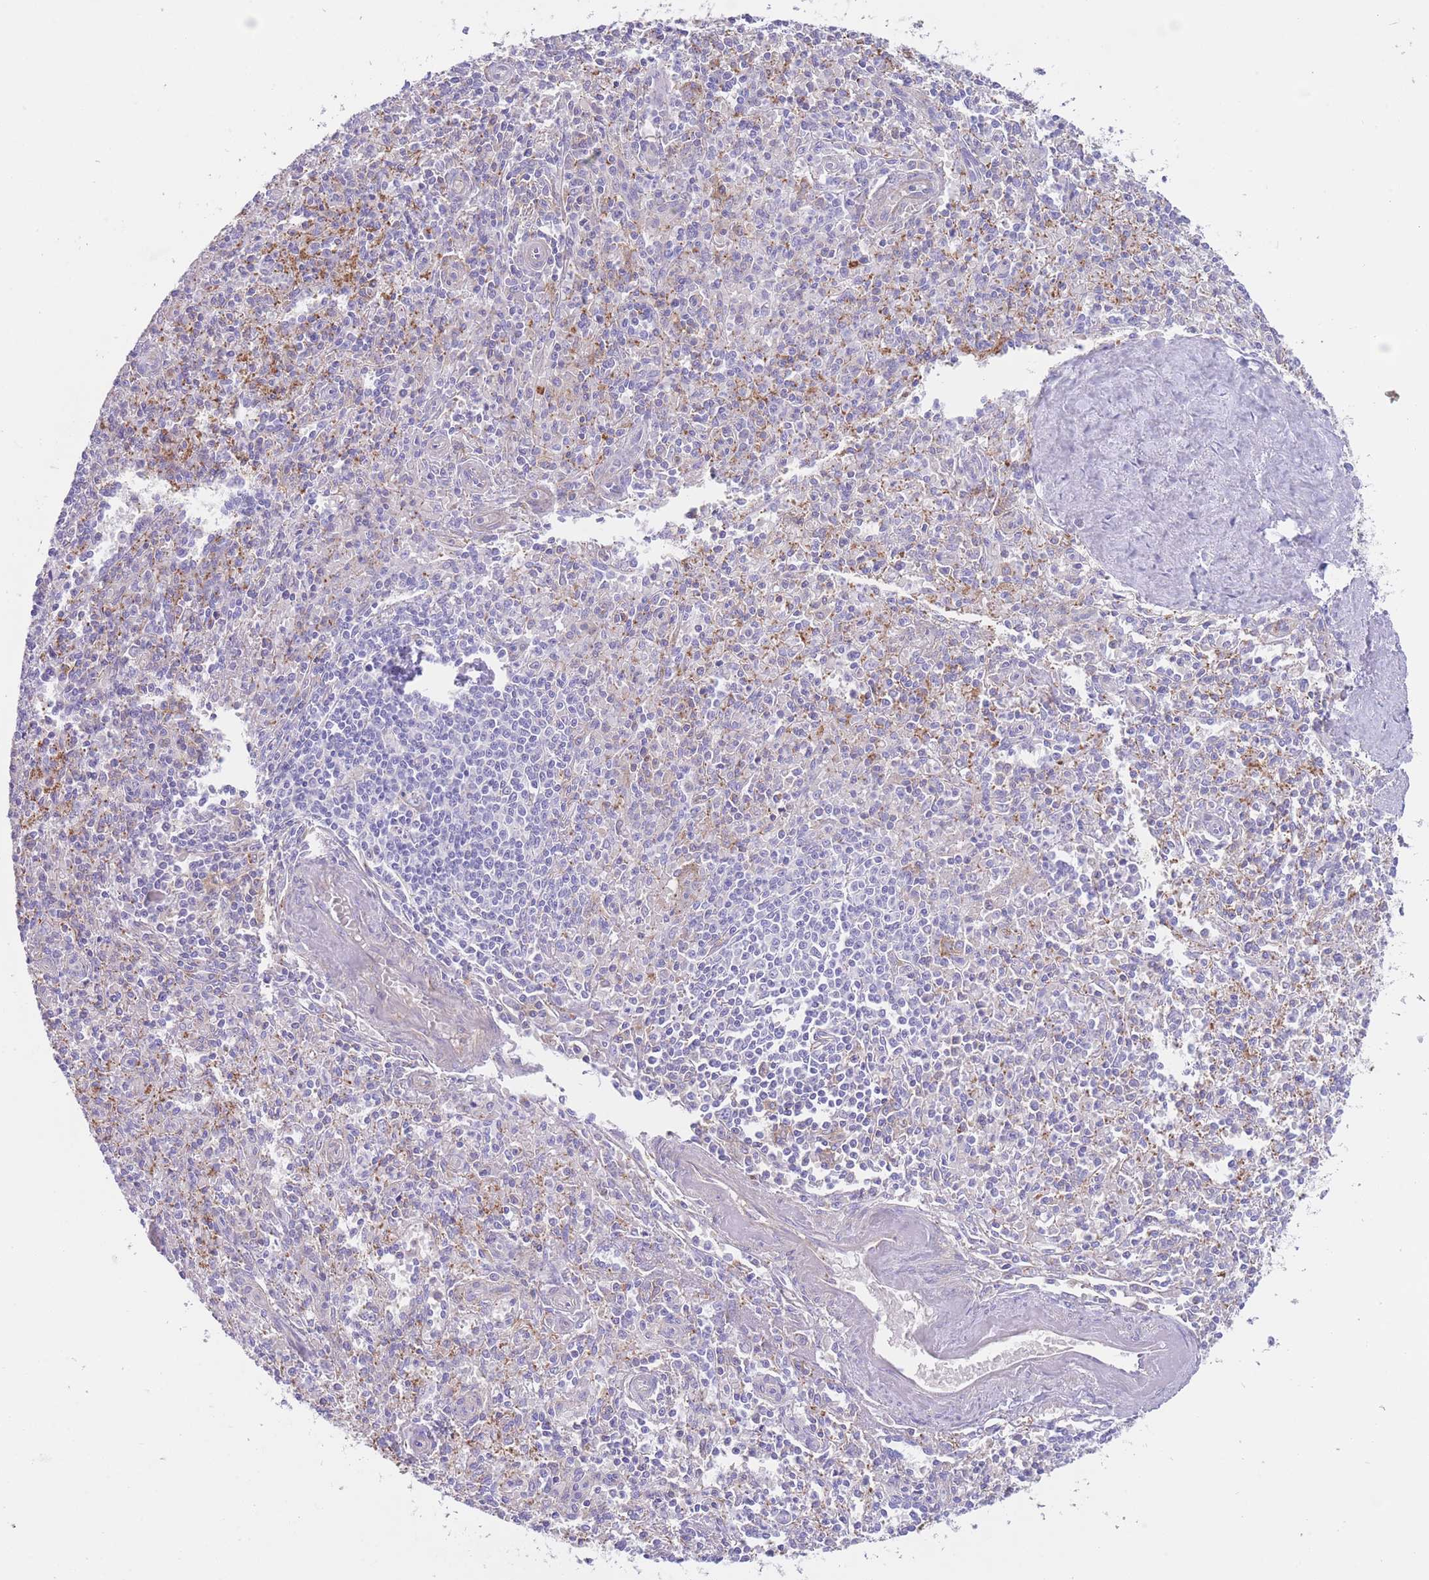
{"staining": {"intensity": "negative", "quantity": "none", "location": "none"}, "tissue": "spleen", "cell_type": "Cells in red pulp", "image_type": "normal", "snomed": [{"axis": "morphology", "description": "Normal tissue, NOS"}, {"axis": "topography", "description": "Spleen"}], "caption": "DAB immunohistochemical staining of normal human spleen demonstrates no significant expression in cells in red pulp.", "gene": "ENSG00000289258", "patient": {"sex": "female", "age": 70}}